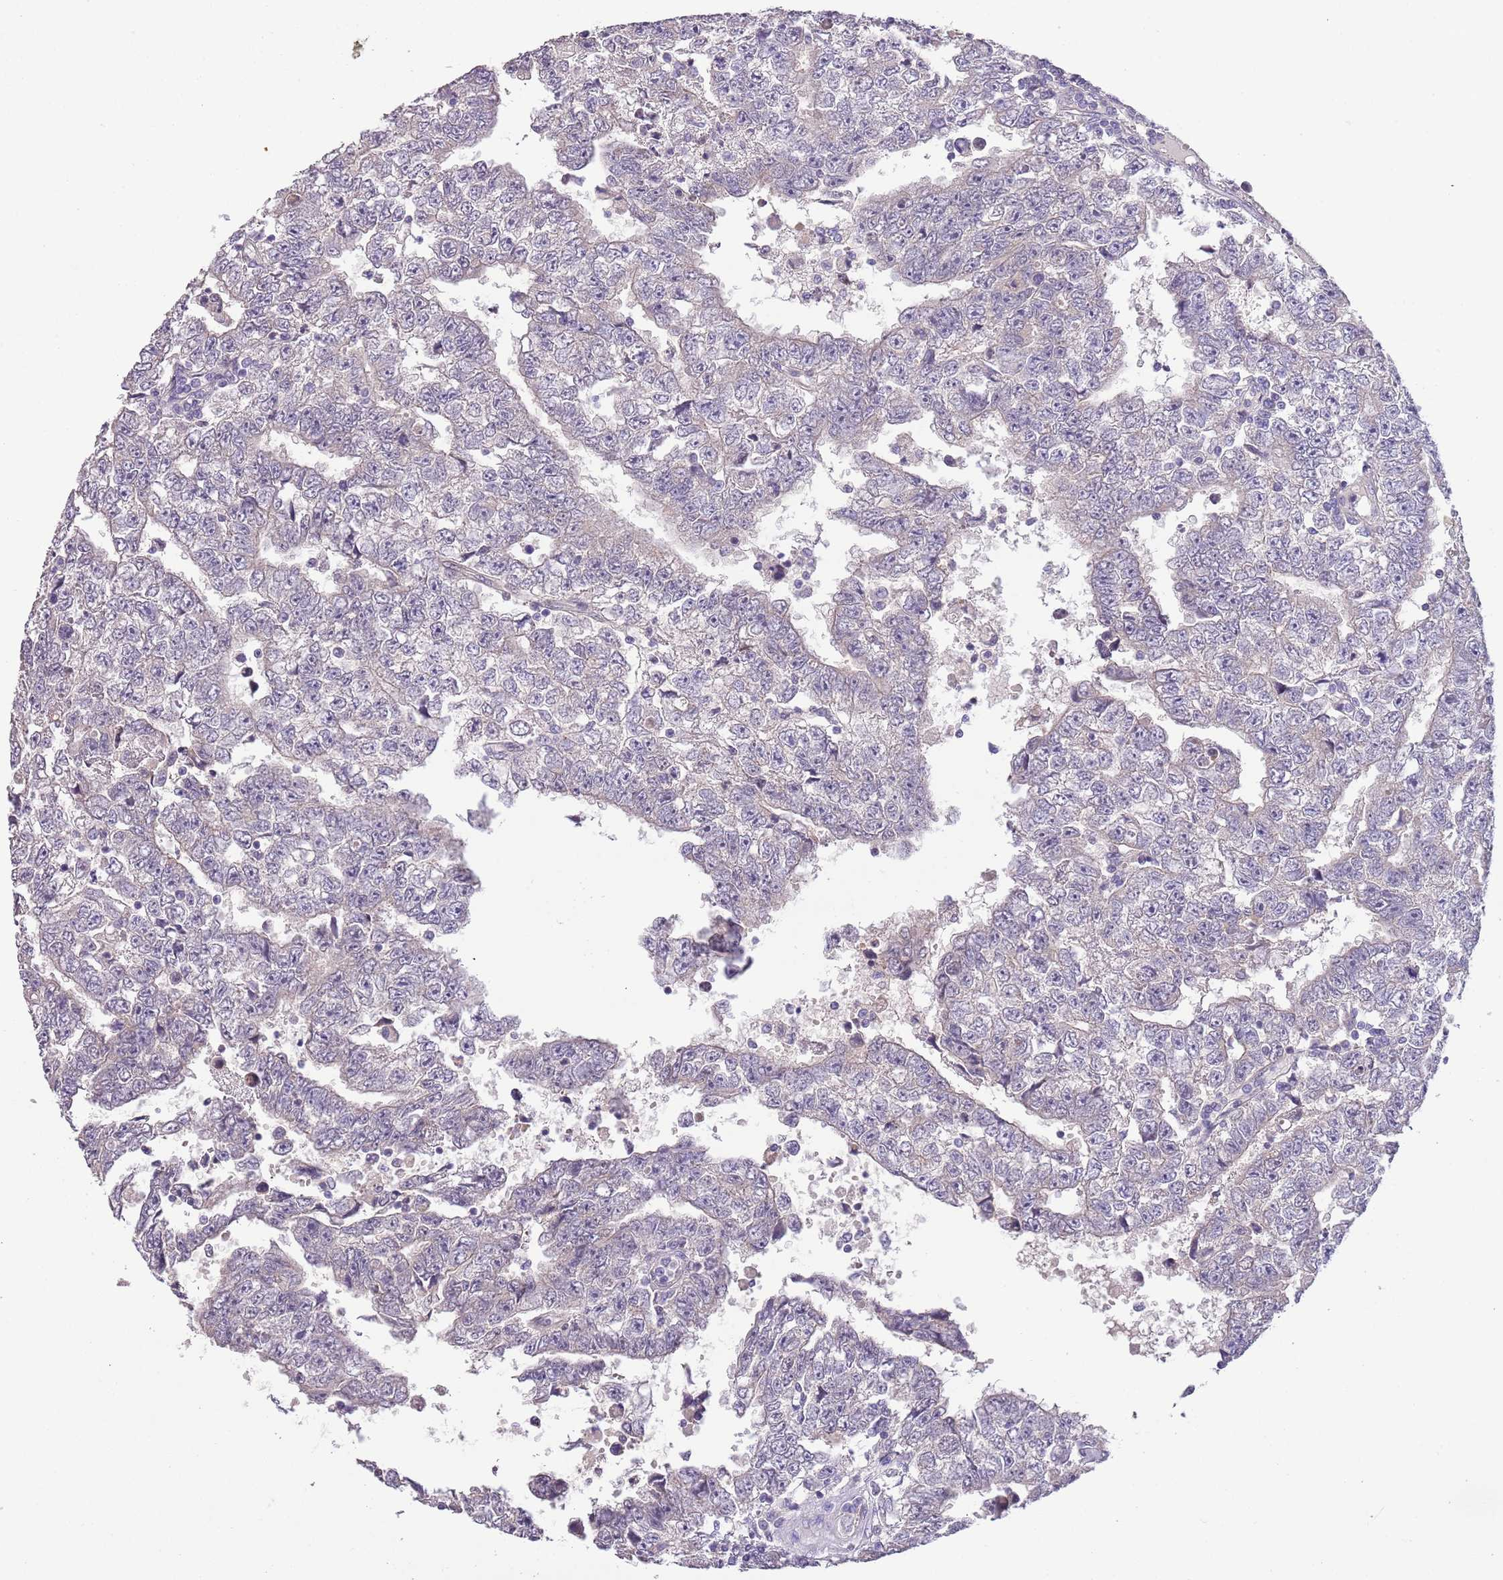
{"staining": {"intensity": "negative", "quantity": "none", "location": "none"}, "tissue": "testis cancer", "cell_type": "Tumor cells", "image_type": "cancer", "snomed": [{"axis": "morphology", "description": "Carcinoma, Embryonal, NOS"}, {"axis": "topography", "description": "Testis"}], "caption": "The micrograph shows no significant positivity in tumor cells of testis embryonal carcinoma. (Immunohistochemistry, brightfield microscopy, high magnification).", "gene": "ZNF658", "patient": {"sex": "male", "age": 25}}